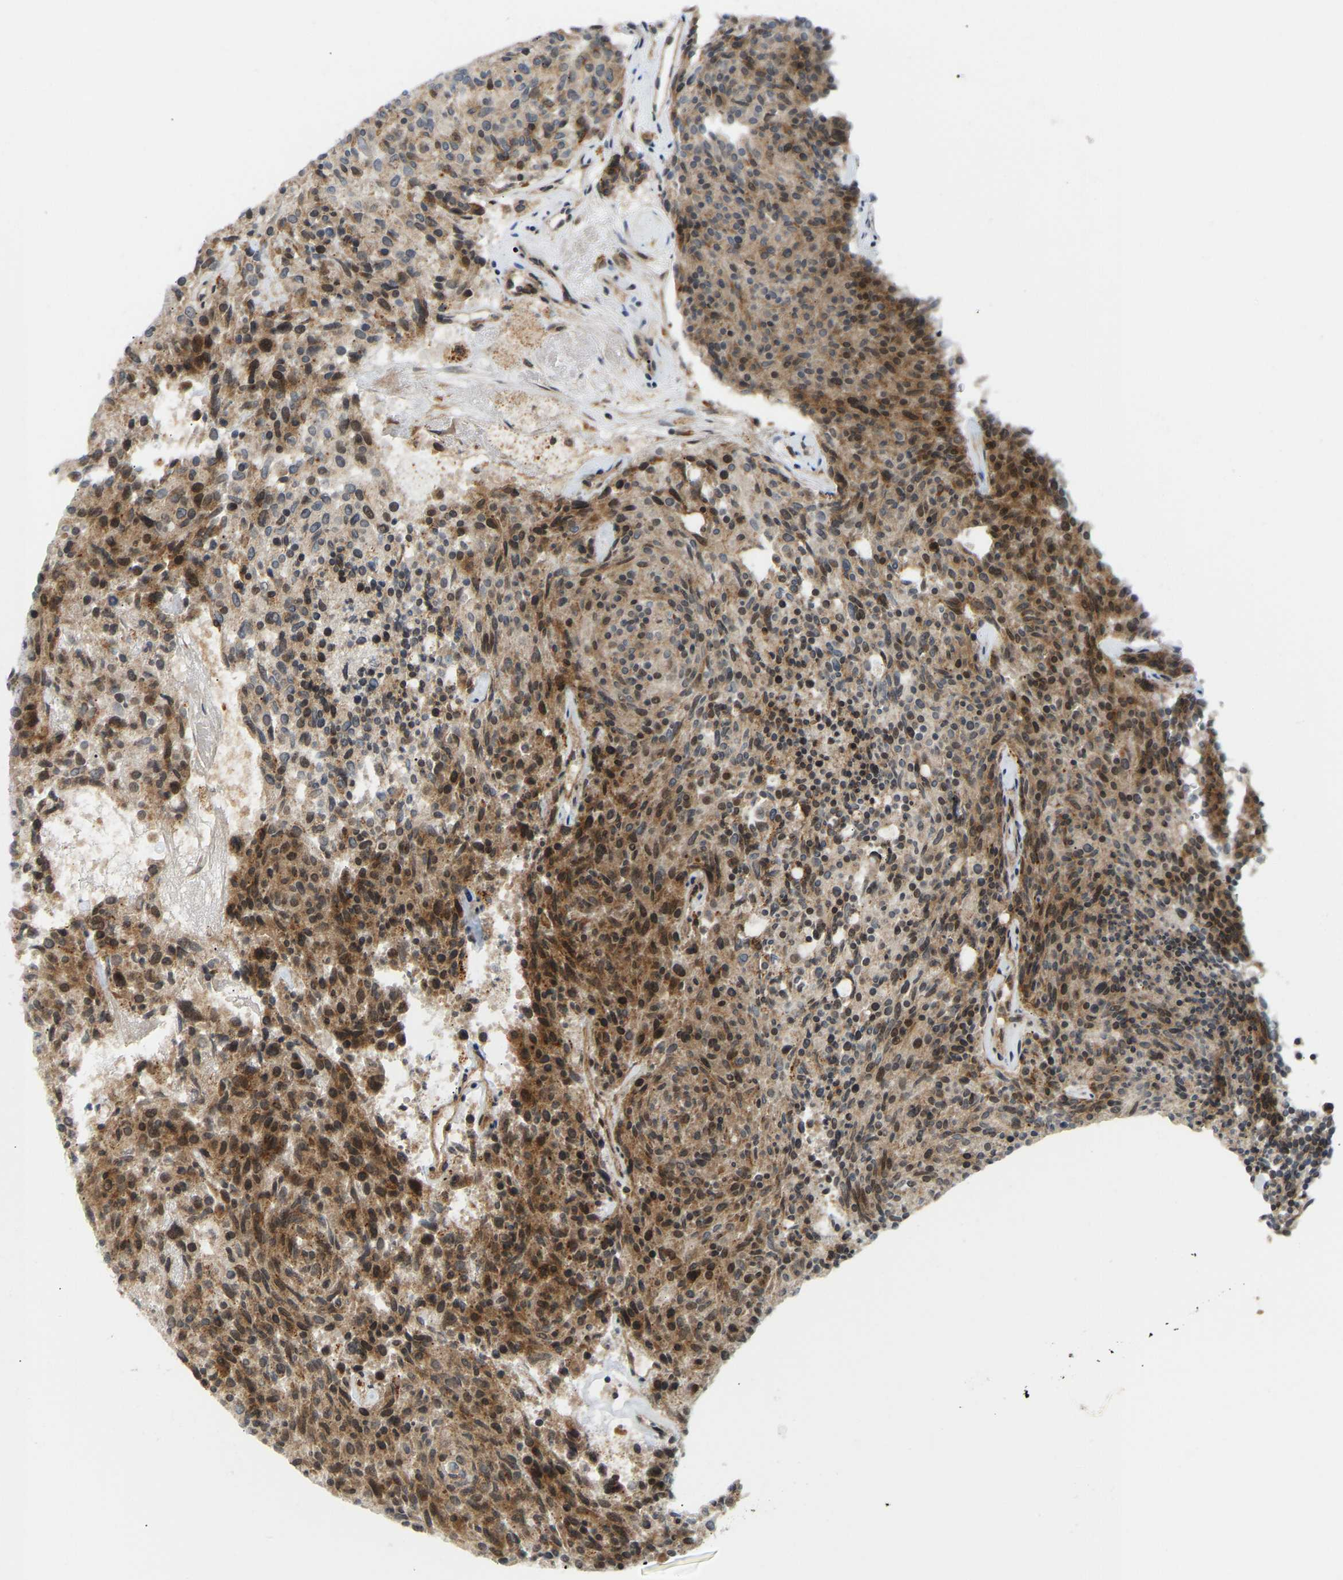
{"staining": {"intensity": "moderate", "quantity": ">75%", "location": "cytoplasmic/membranous,nuclear"}, "tissue": "carcinoid", "cell_type": "Tumor cells", "image_type": "cancer", "snomed": [{"axis": "morphology", "description": "Carcinoid, malignant, NOS"}, {"axis": "topography", "description": "Pancreas"}], "caption": "About >75% of tumor cells in human malignant carcinoid show moderate cytoplasmic/membranous and nuclear protein staining as visualized by brown immunohistochemical staining.", "gene": "POGLUT2", "patient": {"sex": "female", "age": 54}}